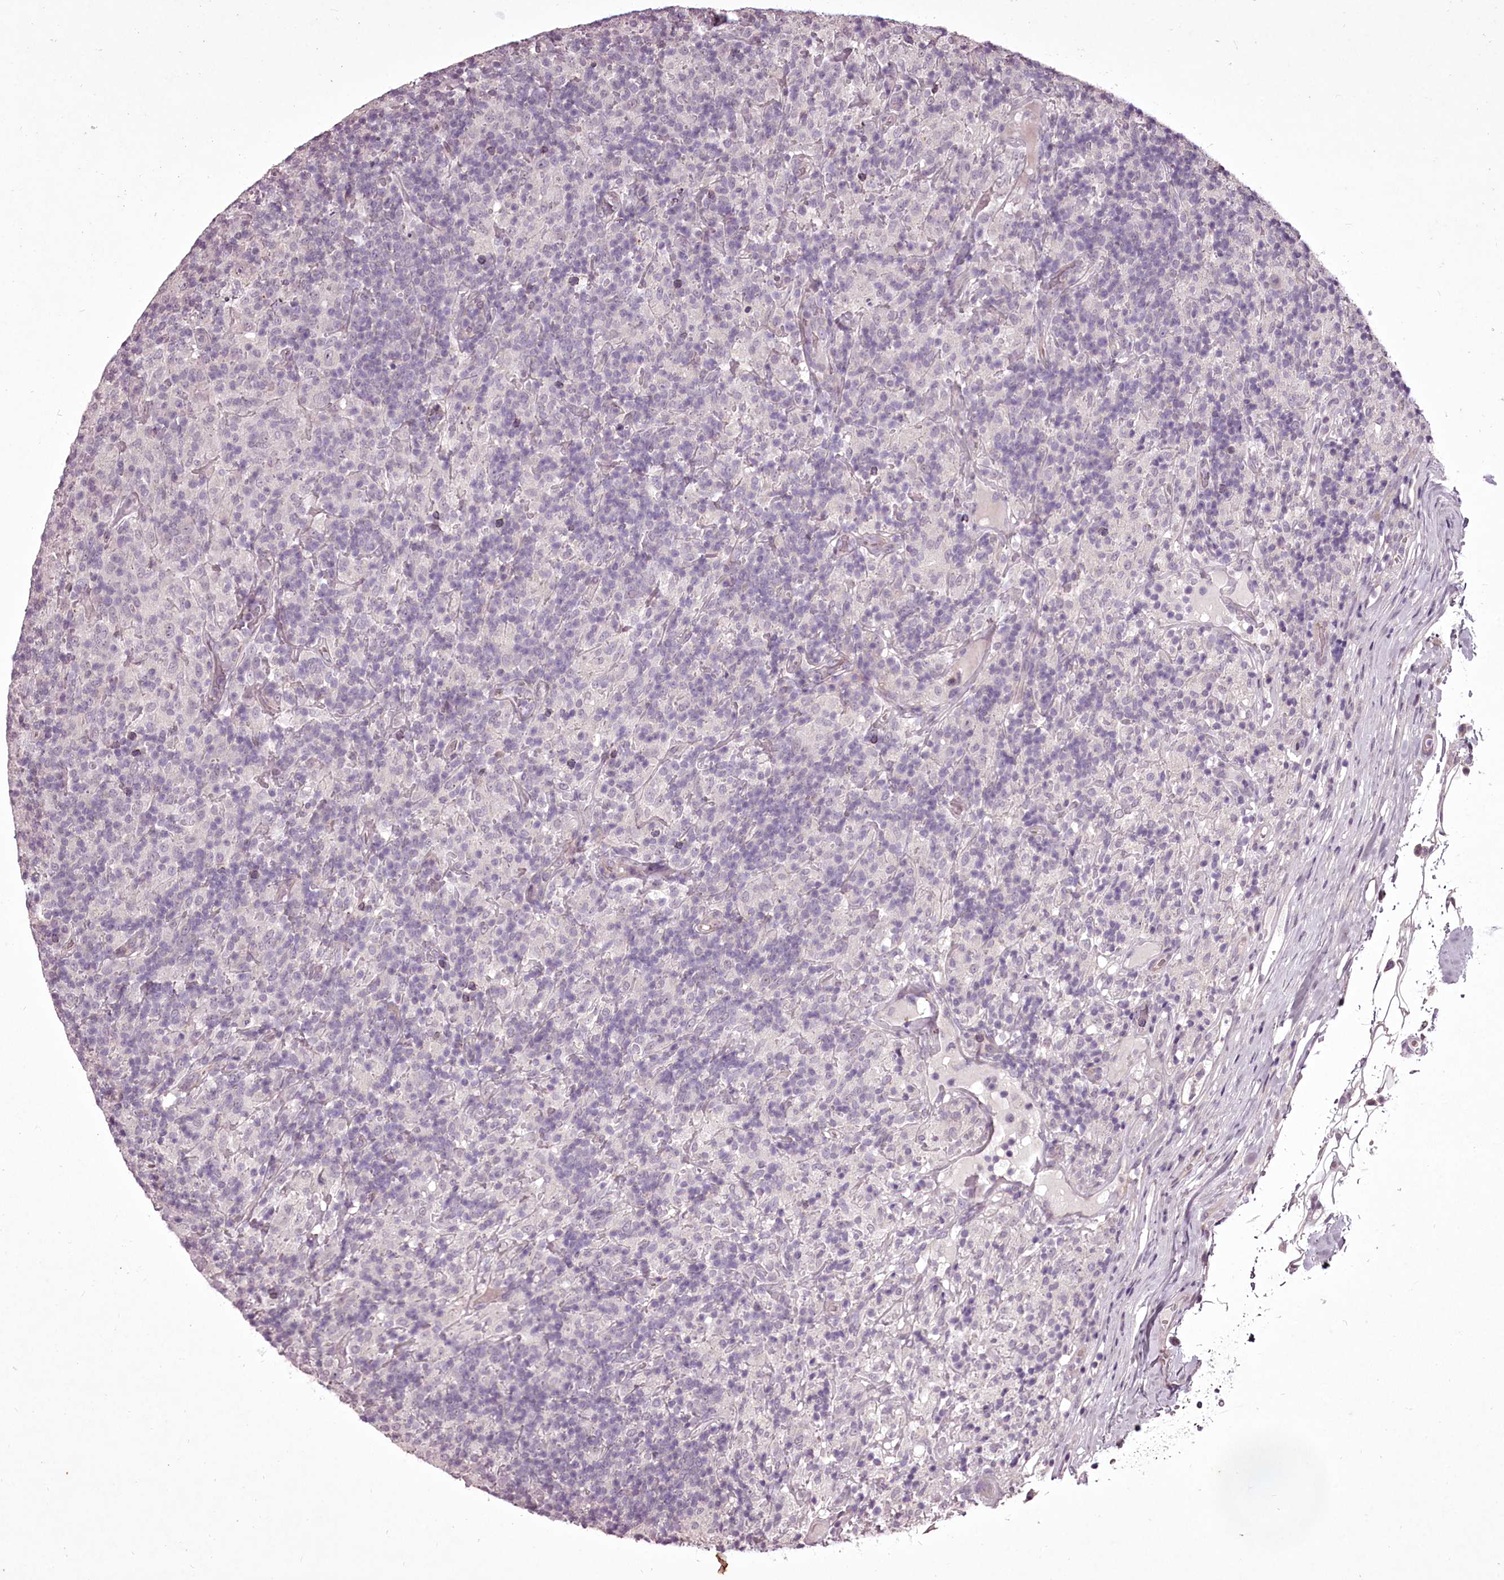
{"staining": {"intensity": "negative", "quantity": "none", "location": "none"}, "tissue": "lymphoma", "cell_type": "Tumor cells", "image_type": "cancer", "snomed": [{"axis": "morphology", "description": "Hodgkin's disease, NOS"}, {"axis": "topography", "description": "Lymph node"}], "caption": "High power microscopy image of an IHC photomicrograph of lymphoma, revealing no significant staining in tumor cells.", "gene": "C1orf56", "patient": {"sex": "male", "age": 70}}